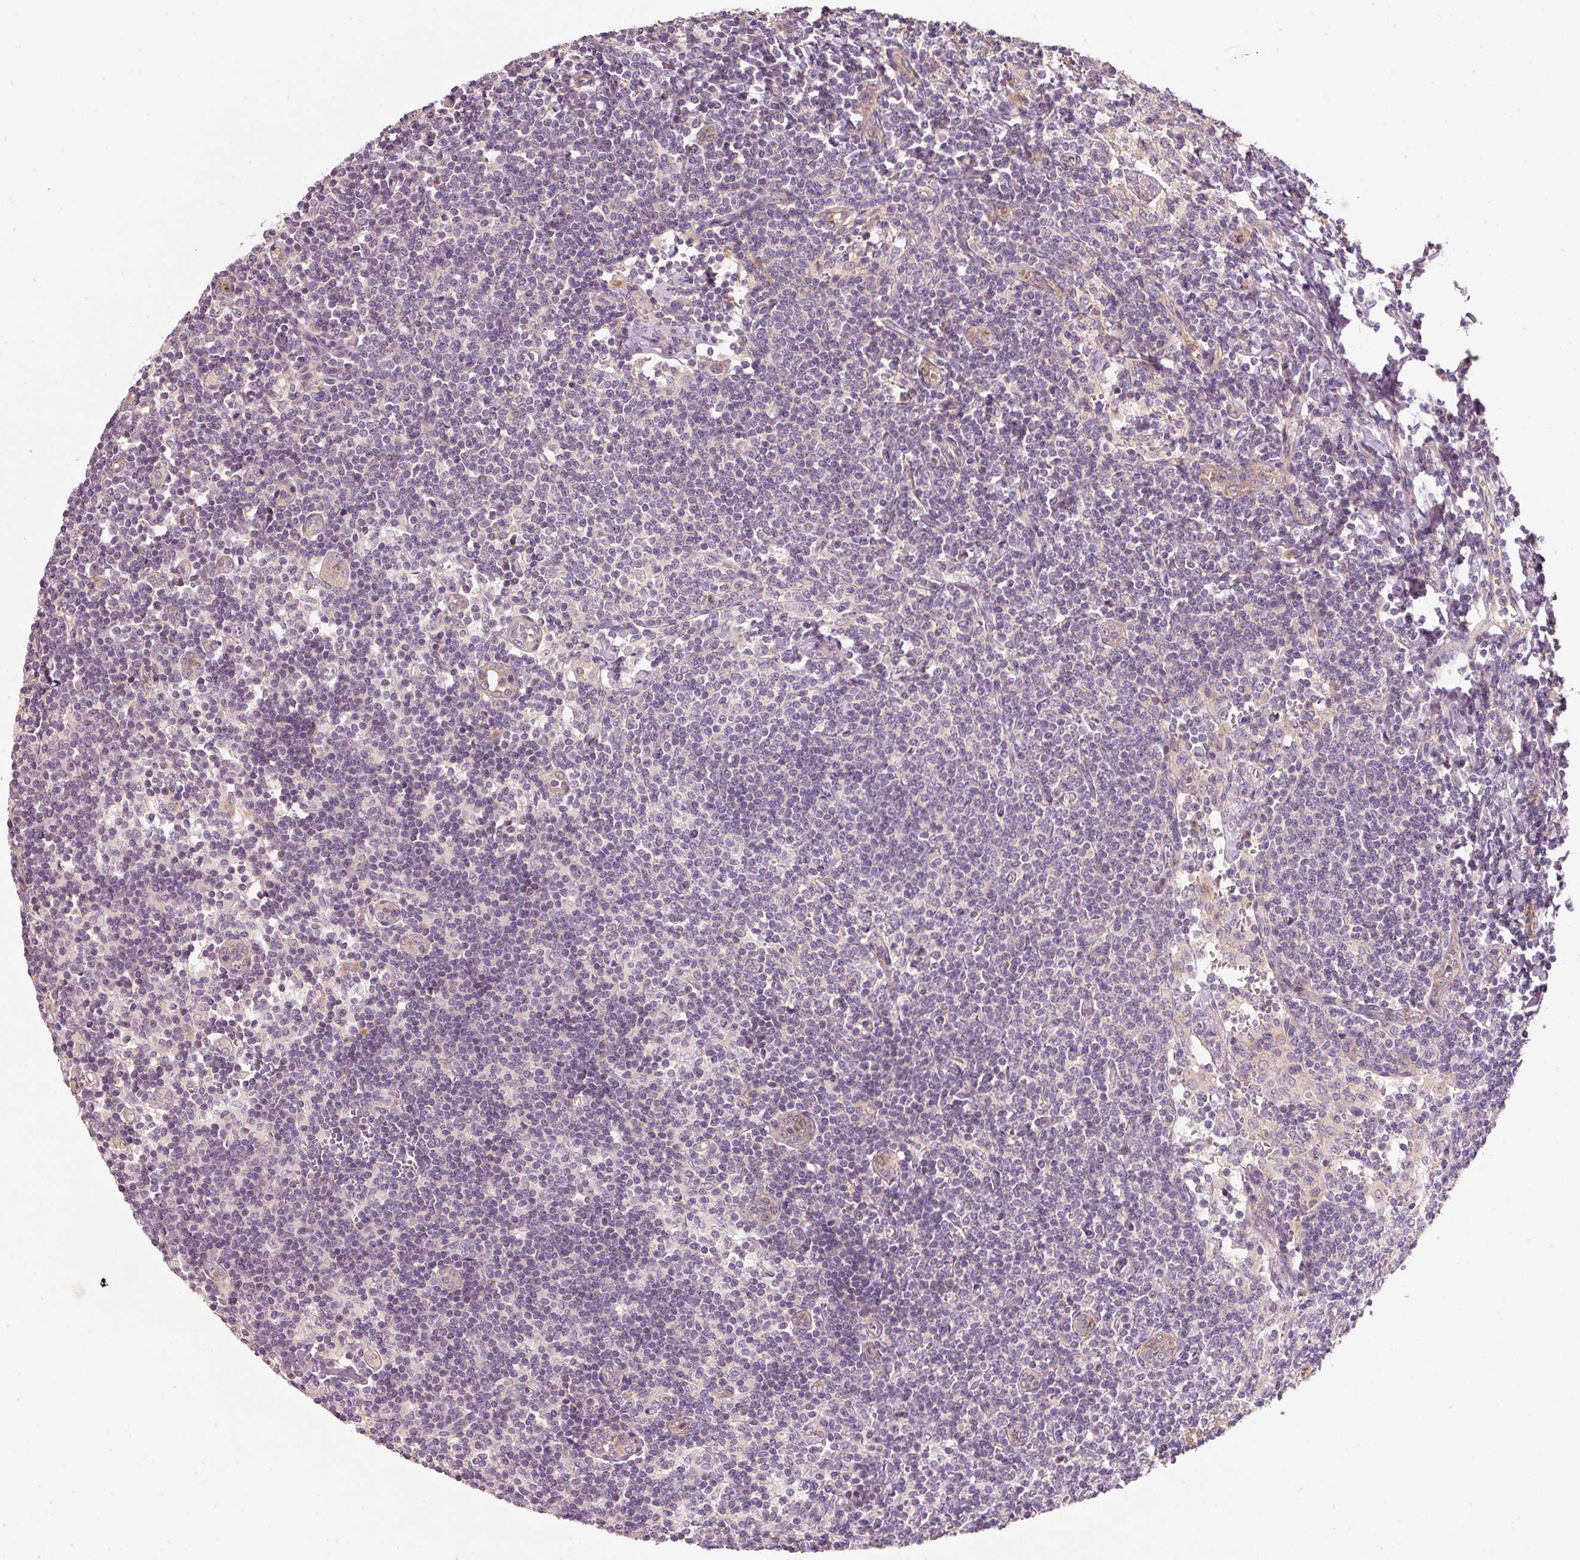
{"staining": {"intensity": "negative", "quantity": "none", "location": "none"}, "tissue": "lymph node", "cell_type": "Germinal center cells", "image_type": "normal", "snomed": [{"axis": "morphology", "description": "Normal tissue, NOS"}, {"axis": "topography", "description": "Lymph node"}], "caption": "Histopathology image shows no significant protein expression in germinal center cells of benign lymph node. (IHC, brightfield microscopy, high magnification).", "gene": "TIRAP", "patient": {"sex": "female", "age": 59}}